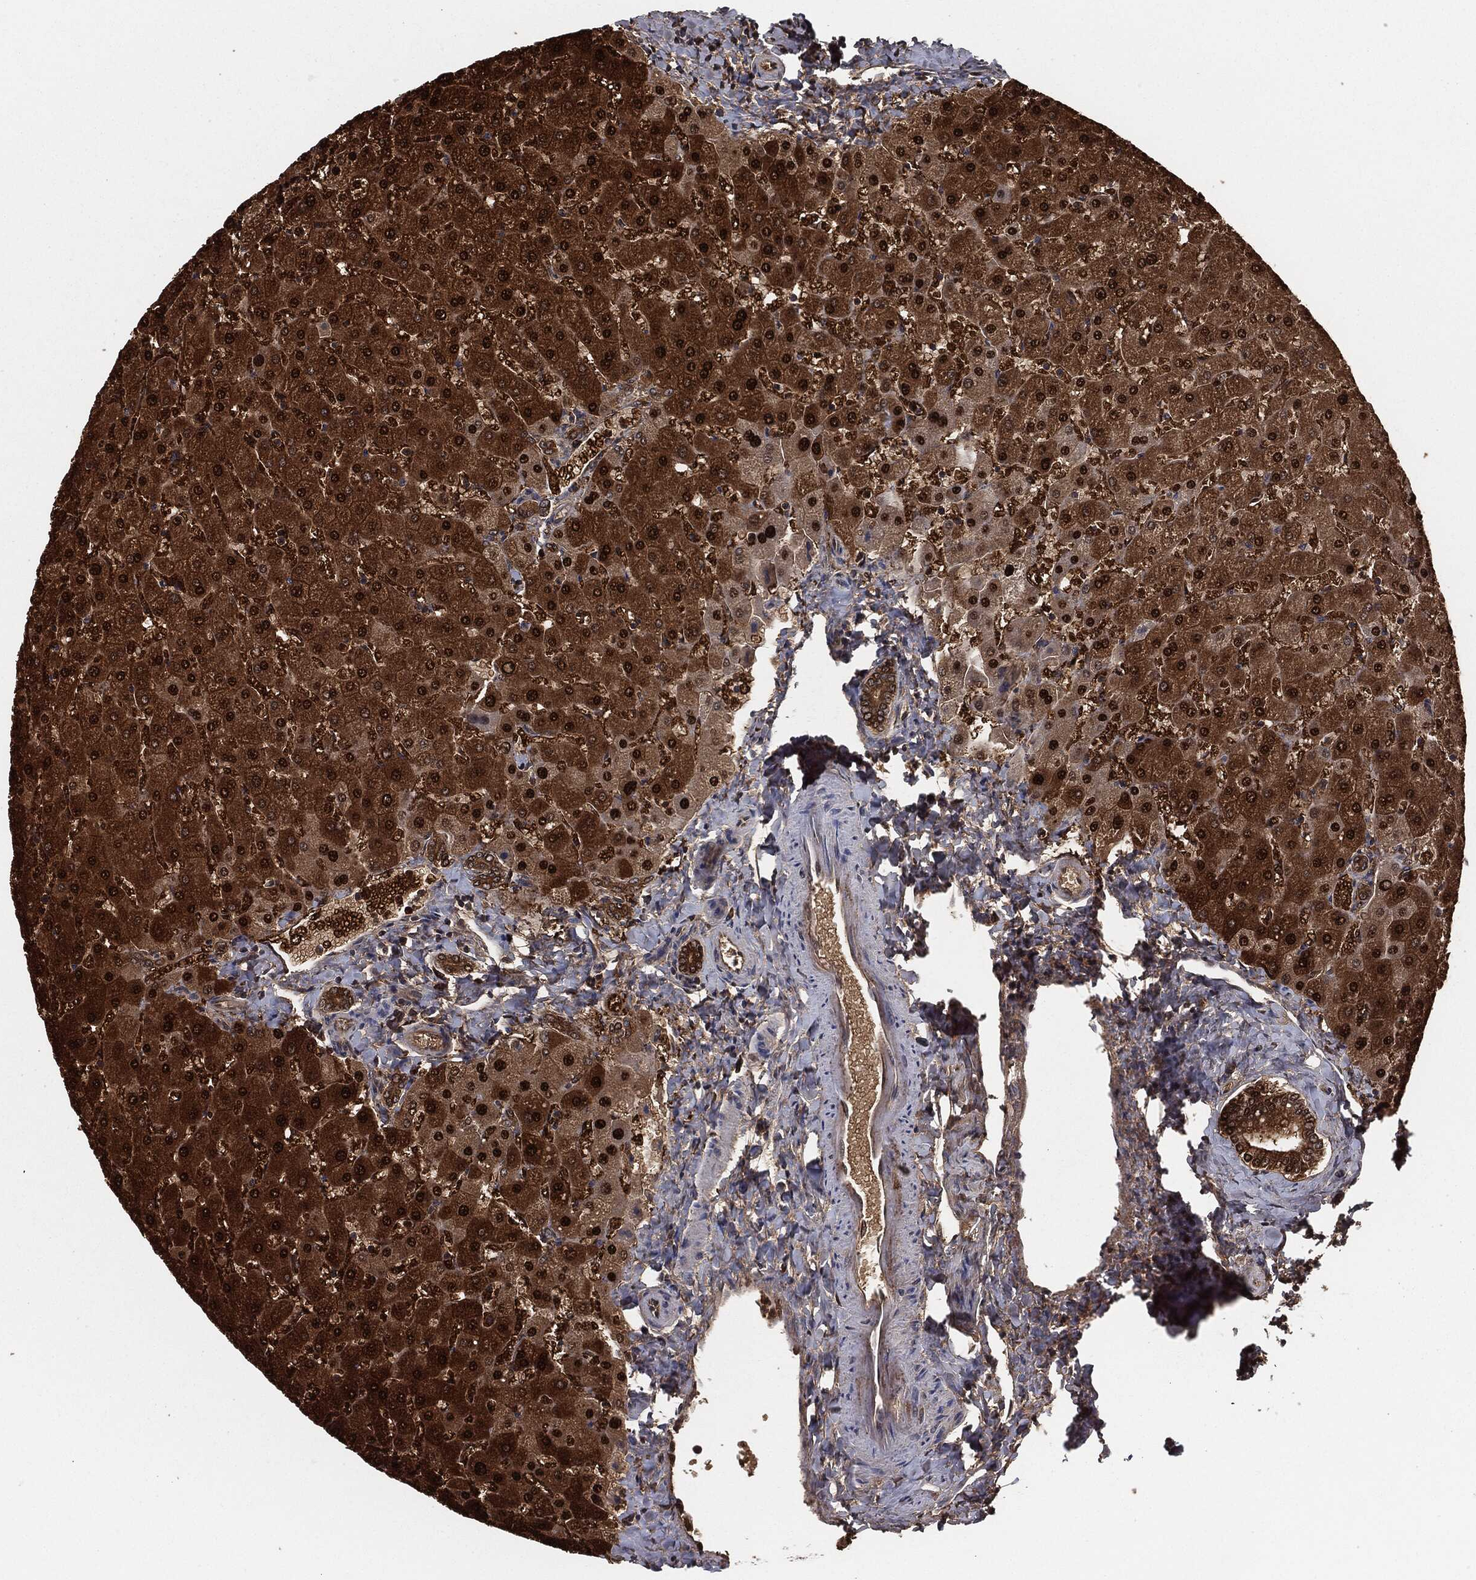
{"staining": {"intensity": "strong", "quantity": ">75%", "location": "cytoplasmic/membranous"}, "tissue": "liver", "cell_type": "Cholangiocytes", "image_type": "normal", "snomed": [{"axis": "morphology", "description": "Normal tissue, NOS"}, {"axis": "topography", "description": "Liver"}], "caption": "Strong cytoplasmic/membranous staining for a protein is appreciated in about >75% of cholangiocytes of normal liver using immunohistochemistry.", "gene": "CAPRIN2", "patient": {"sex": "female", "age": 50}}